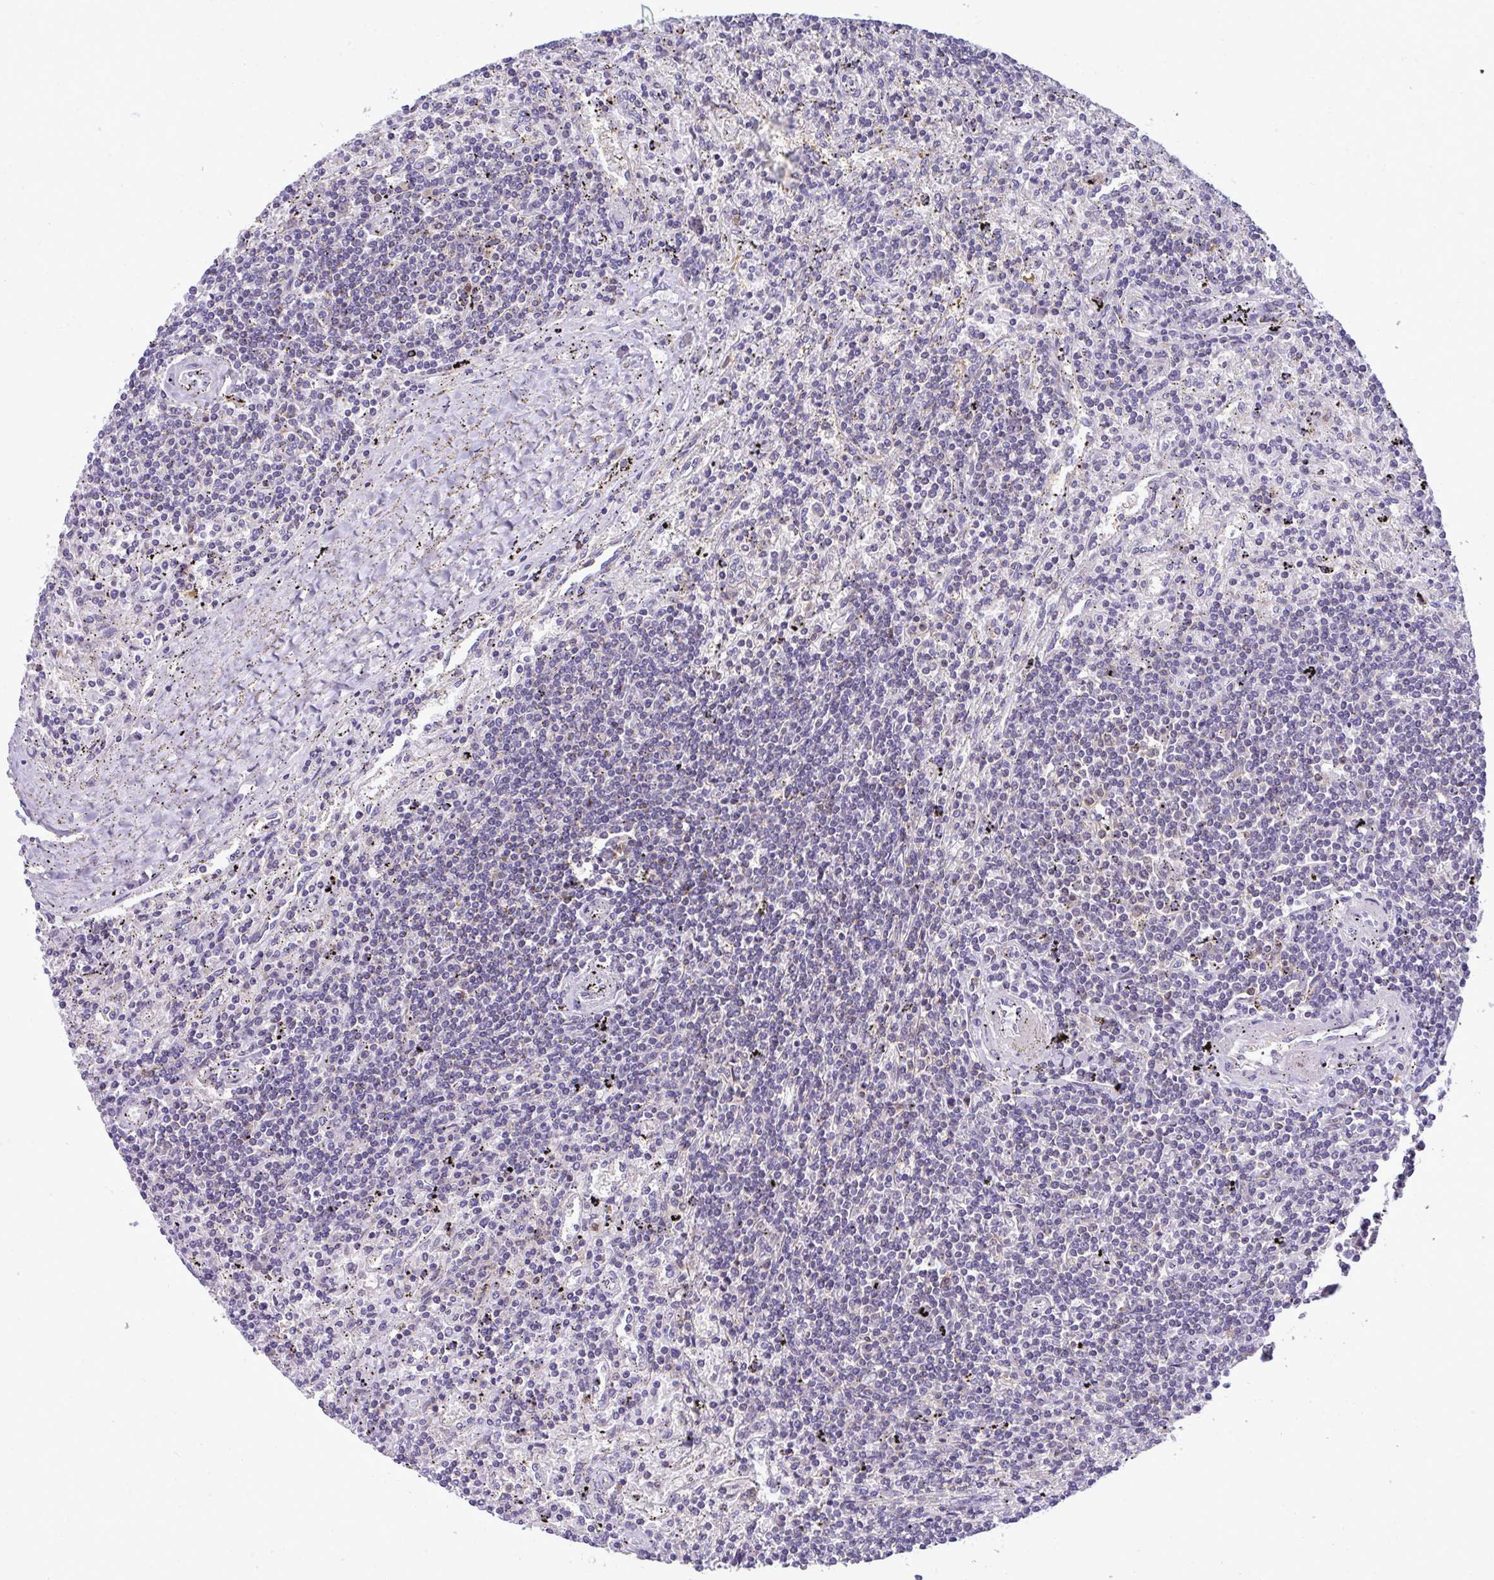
{"staining": {"intensity": "negative", "quantity": "none", "location": "none"}, "tissue": "lymphoma", "cell_type": "Tumor cells", "image_type": "cancer", "snomed": [{"axis": "morphology", "description": "Malignant lymphoma, non-Hodgkin's type, Low grade"}, {"axis": "topography", "description": "Spleen"}], "caption": "Tumor cells show no significant protein expression in low-grade malignant lymphoma, non-Hodgkin's type.", "gene": "SLC30A6", "patient": {"sex": "male", "age": 76}}